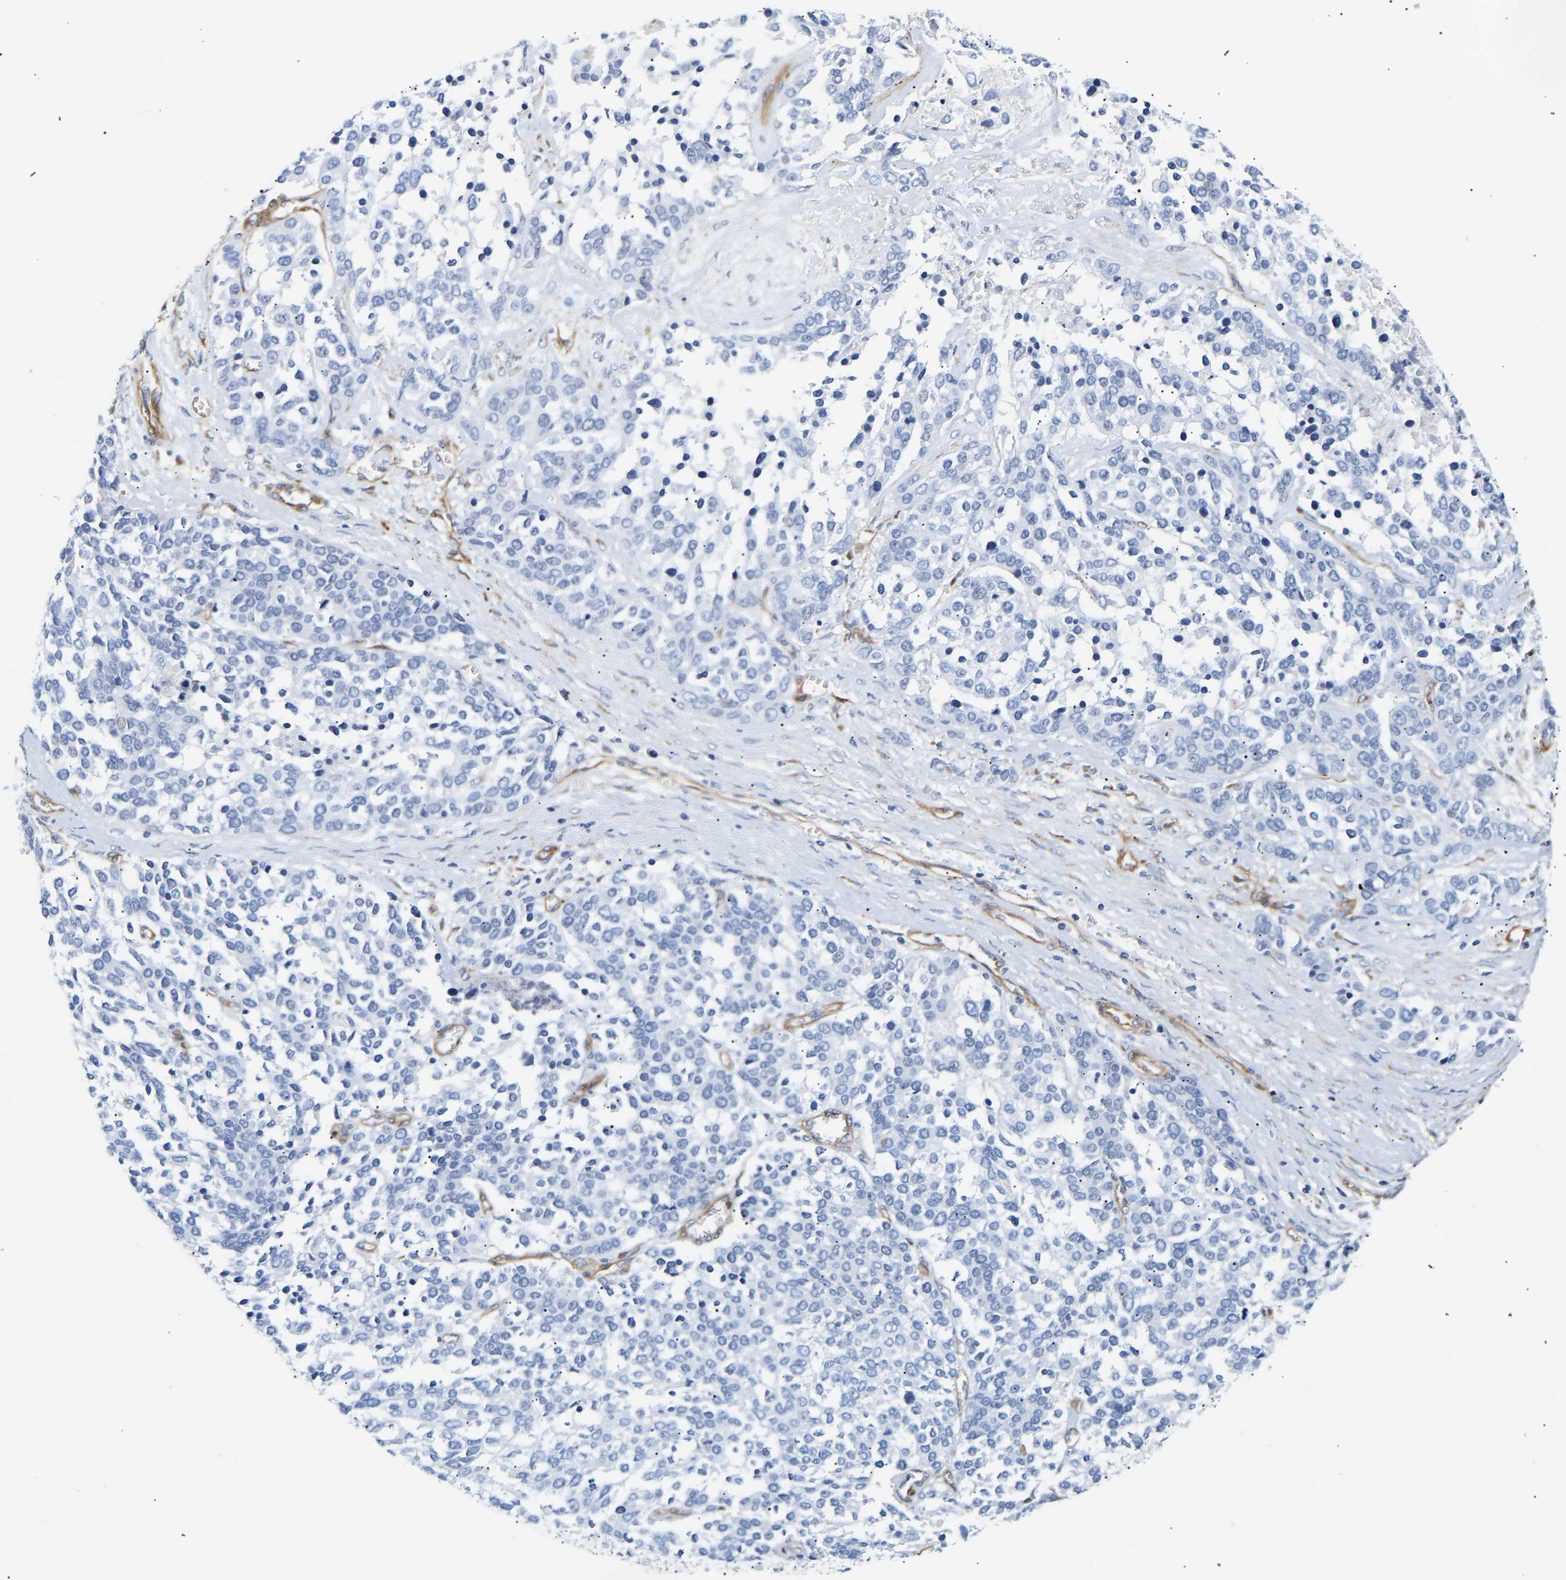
{"staining": {"intensity": "negative", "quantity": "none", "location": "none"}, "tissue": "ovarian cancer", "cell_type": "Tumor cells", "image_type": "cancer", "snomed": [{"axis": "morphology", "description": "Cystadenocarcinoma, serous, NOS"}, {"axis": "topography", "description": "Ovary"}], "caption": "Immunohistochemistry photomicrograph of ovarian cancer stained for a protein (brown), which reveals no expression in tumor cells. (DAB (3,3'-diaminobenzidine) IHC visualized using brightfield microscopy, high magnification).", "gene": "IGFBP7", "patient": {"sex": "female", "age": 44}}